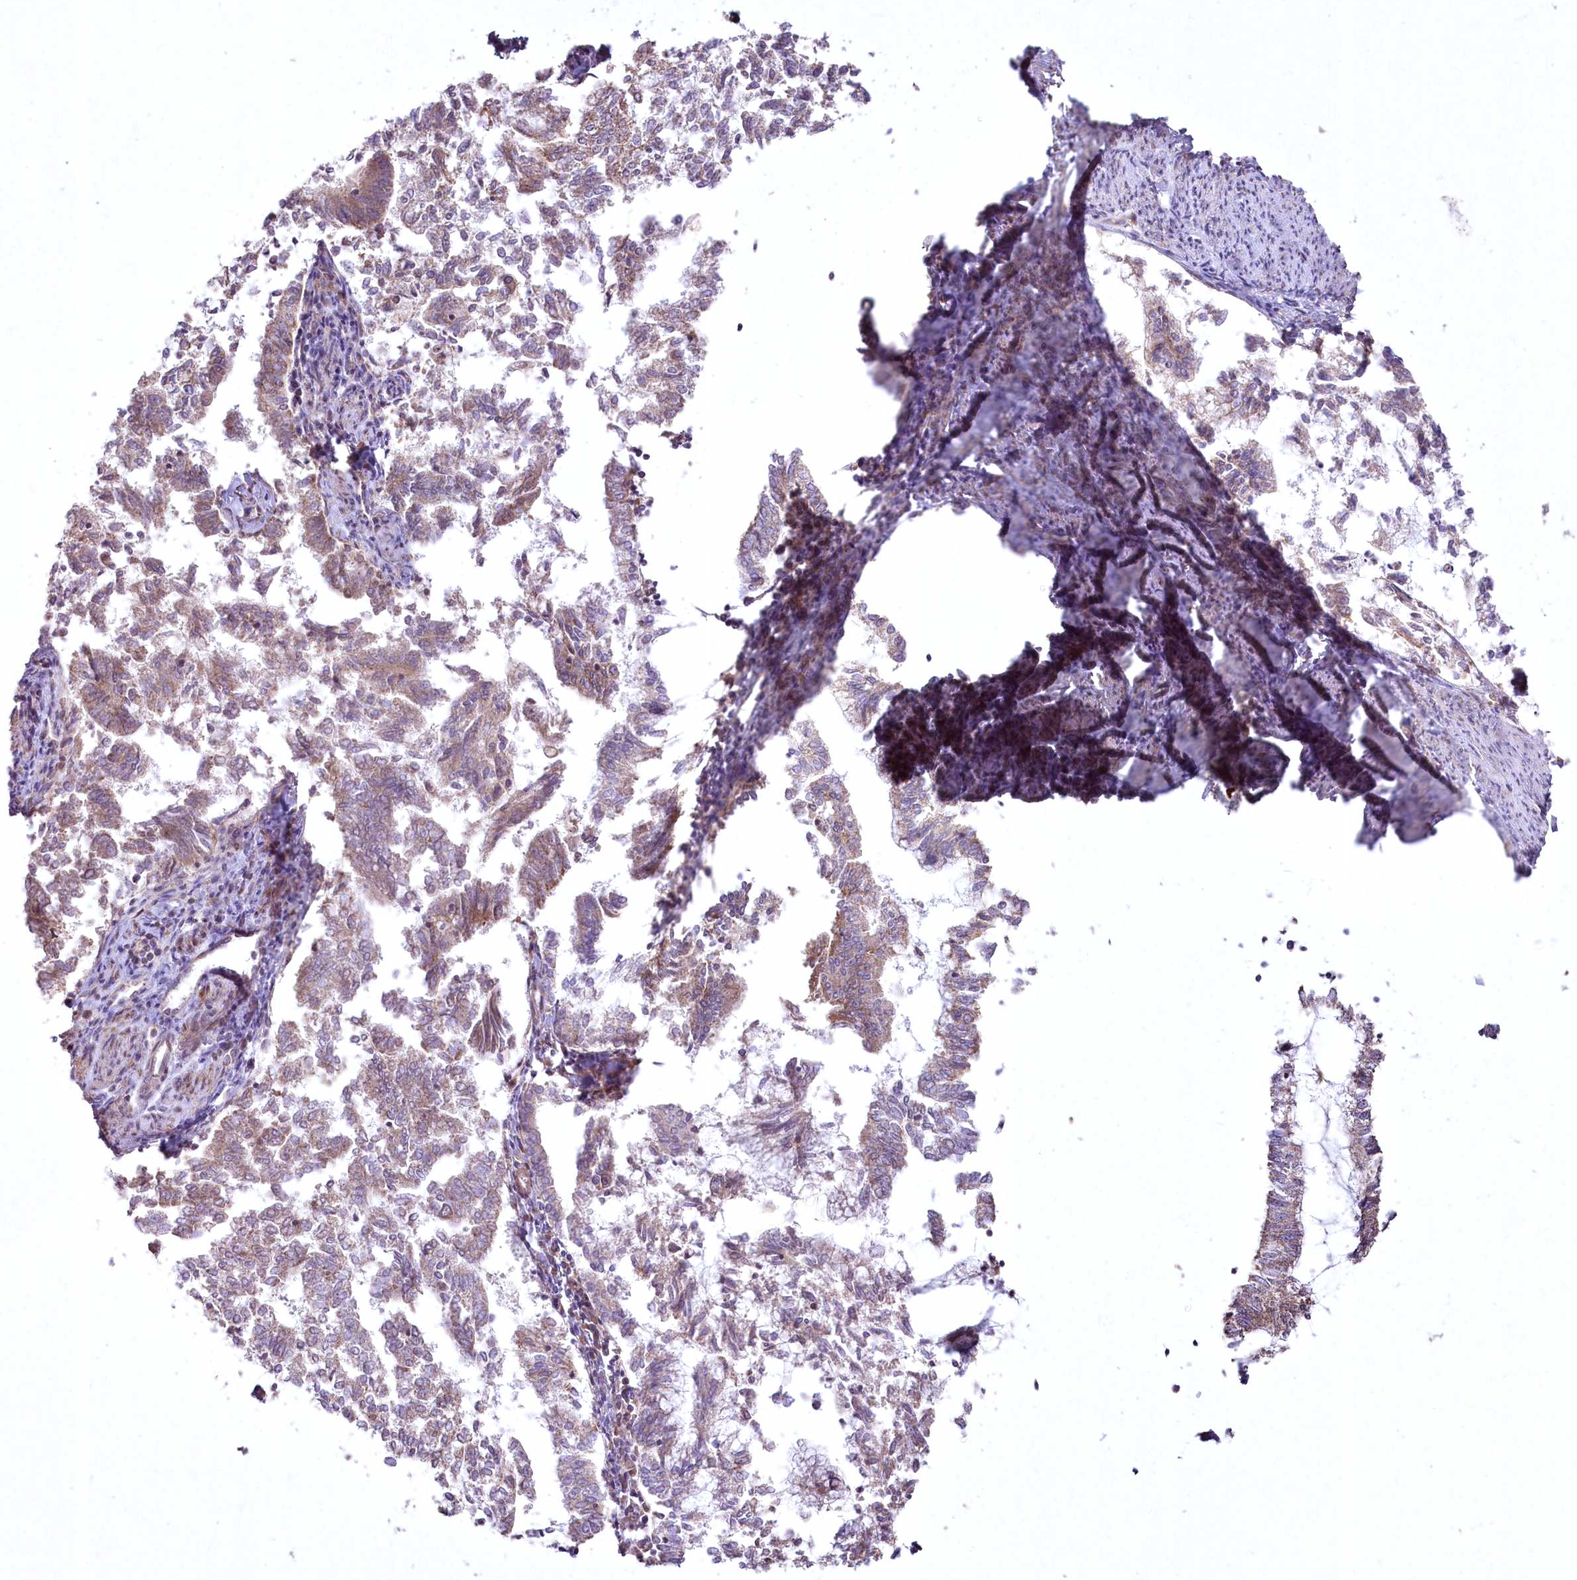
{"staining": {"intensity": "weak", "quantity": ">75%", "location": "cytoplasmic/membranous"}, "tissue": "endometrial cancer", "cell_type": "Tumor cells", "image_type": "cancer", "snomed": [{"axis": "morphology", "description": "Adenocarcinoma, NOS"}, {"axis": "topography", "description": "Endometrium"}], "caption": "Adenocarcinoma (endometrial) tissue exhibits weak cytoplasmic/membranous positivity in approximately >75% of tumor cells, visualized by immunohistochemistry.", "gene": "SH3TC1", "patient": {"sex": "female", "age": 79}}